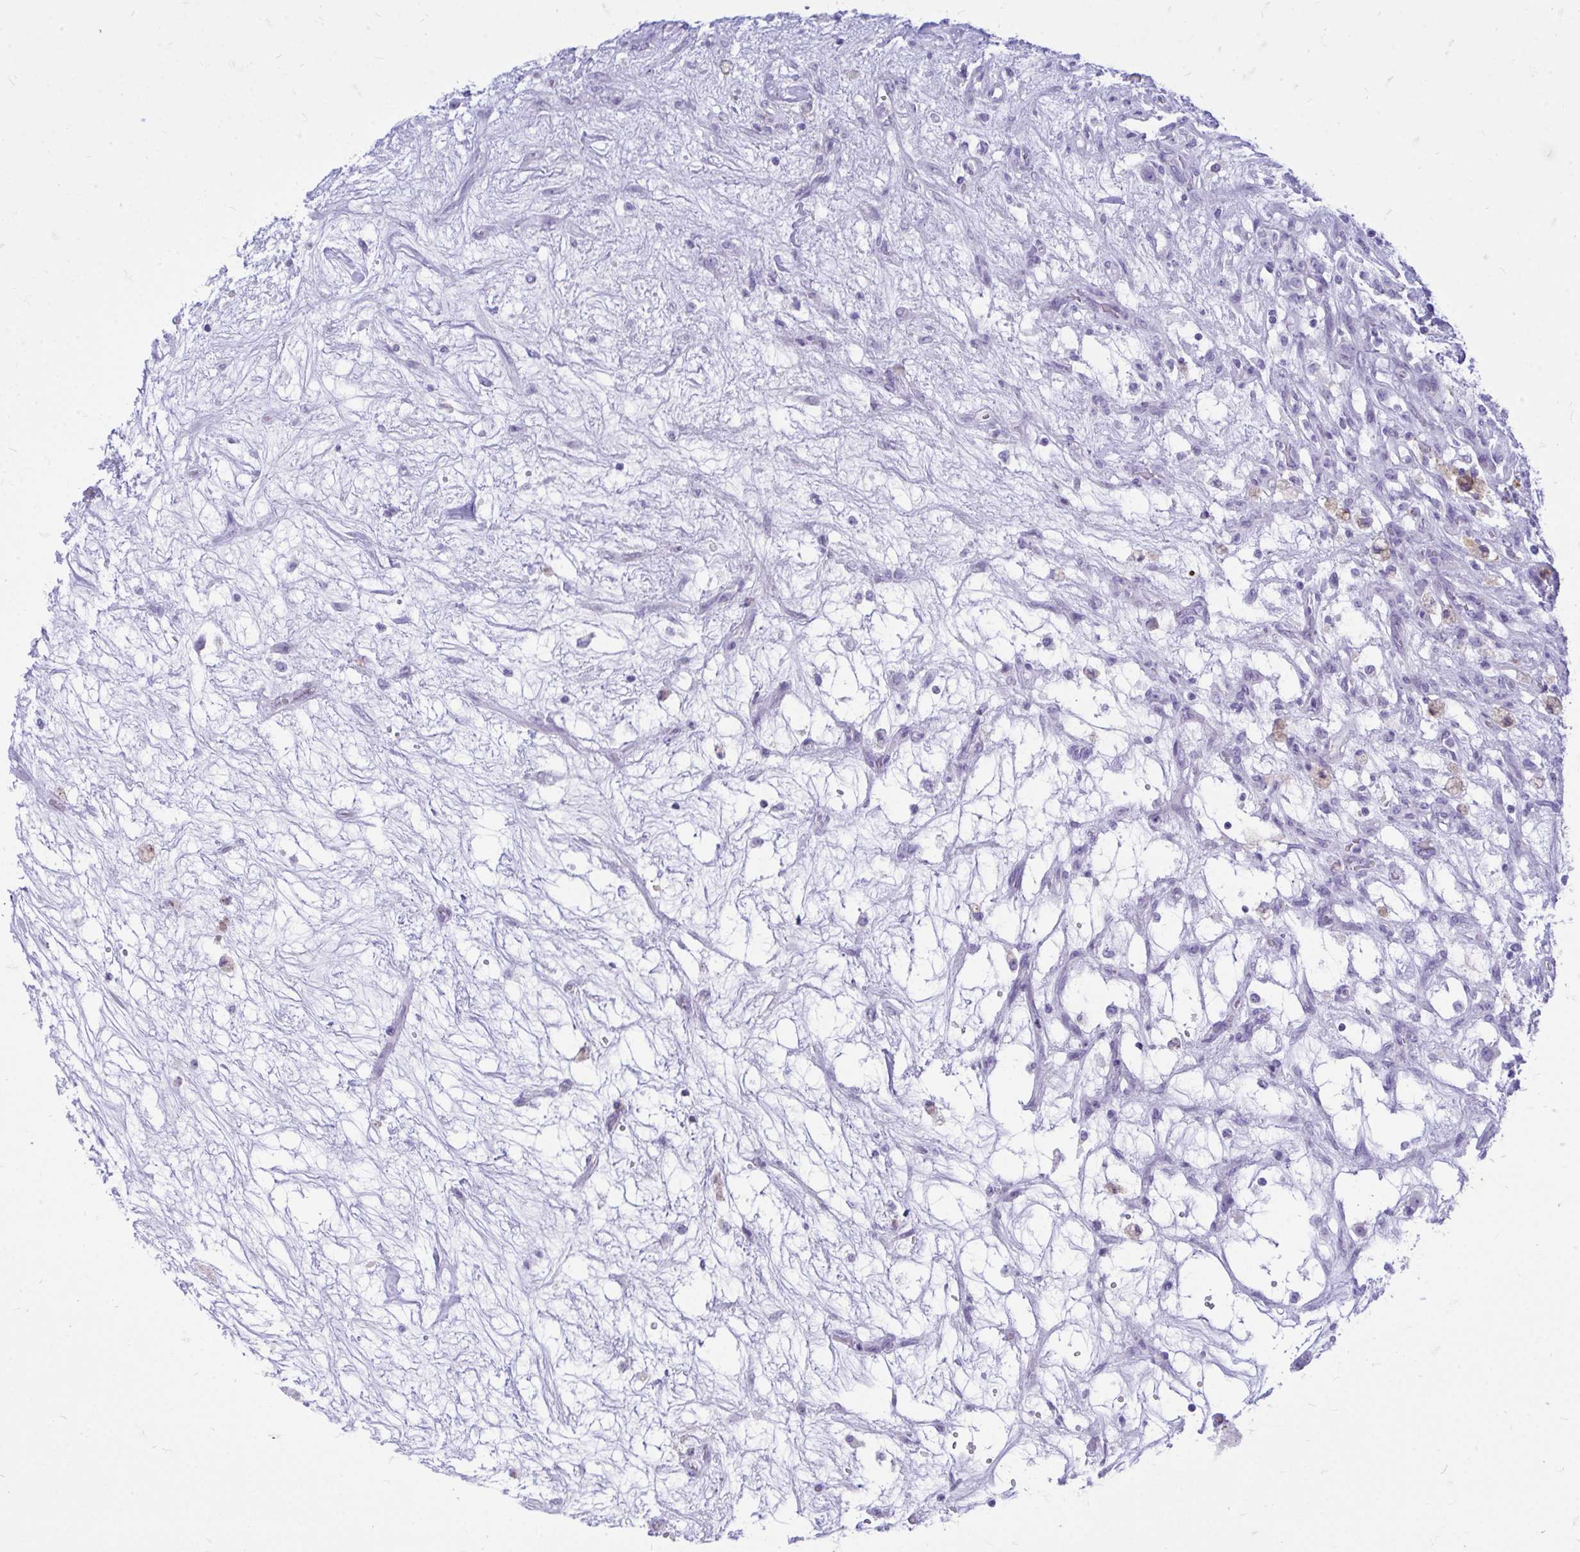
{"staining": {"intensity": "negative", "quantity": "none", "location": "none"}, "tissue": "renal cancer", "cell_type": "Tumor cells", "image_type": "cancer", "snomed": [{"axis": "morphology", "description": "Adenocarcinoma, NOS"}, {"axis": "topography", "description": "Kidney"}], "caption": "The immunohistochemistry (IHC) histopathology image has no significant staining in tumor cells of adenocarcinoma (renal) tissue.", "gene": "GABRA1", "patient": {"sex": "female", "age": 63}}